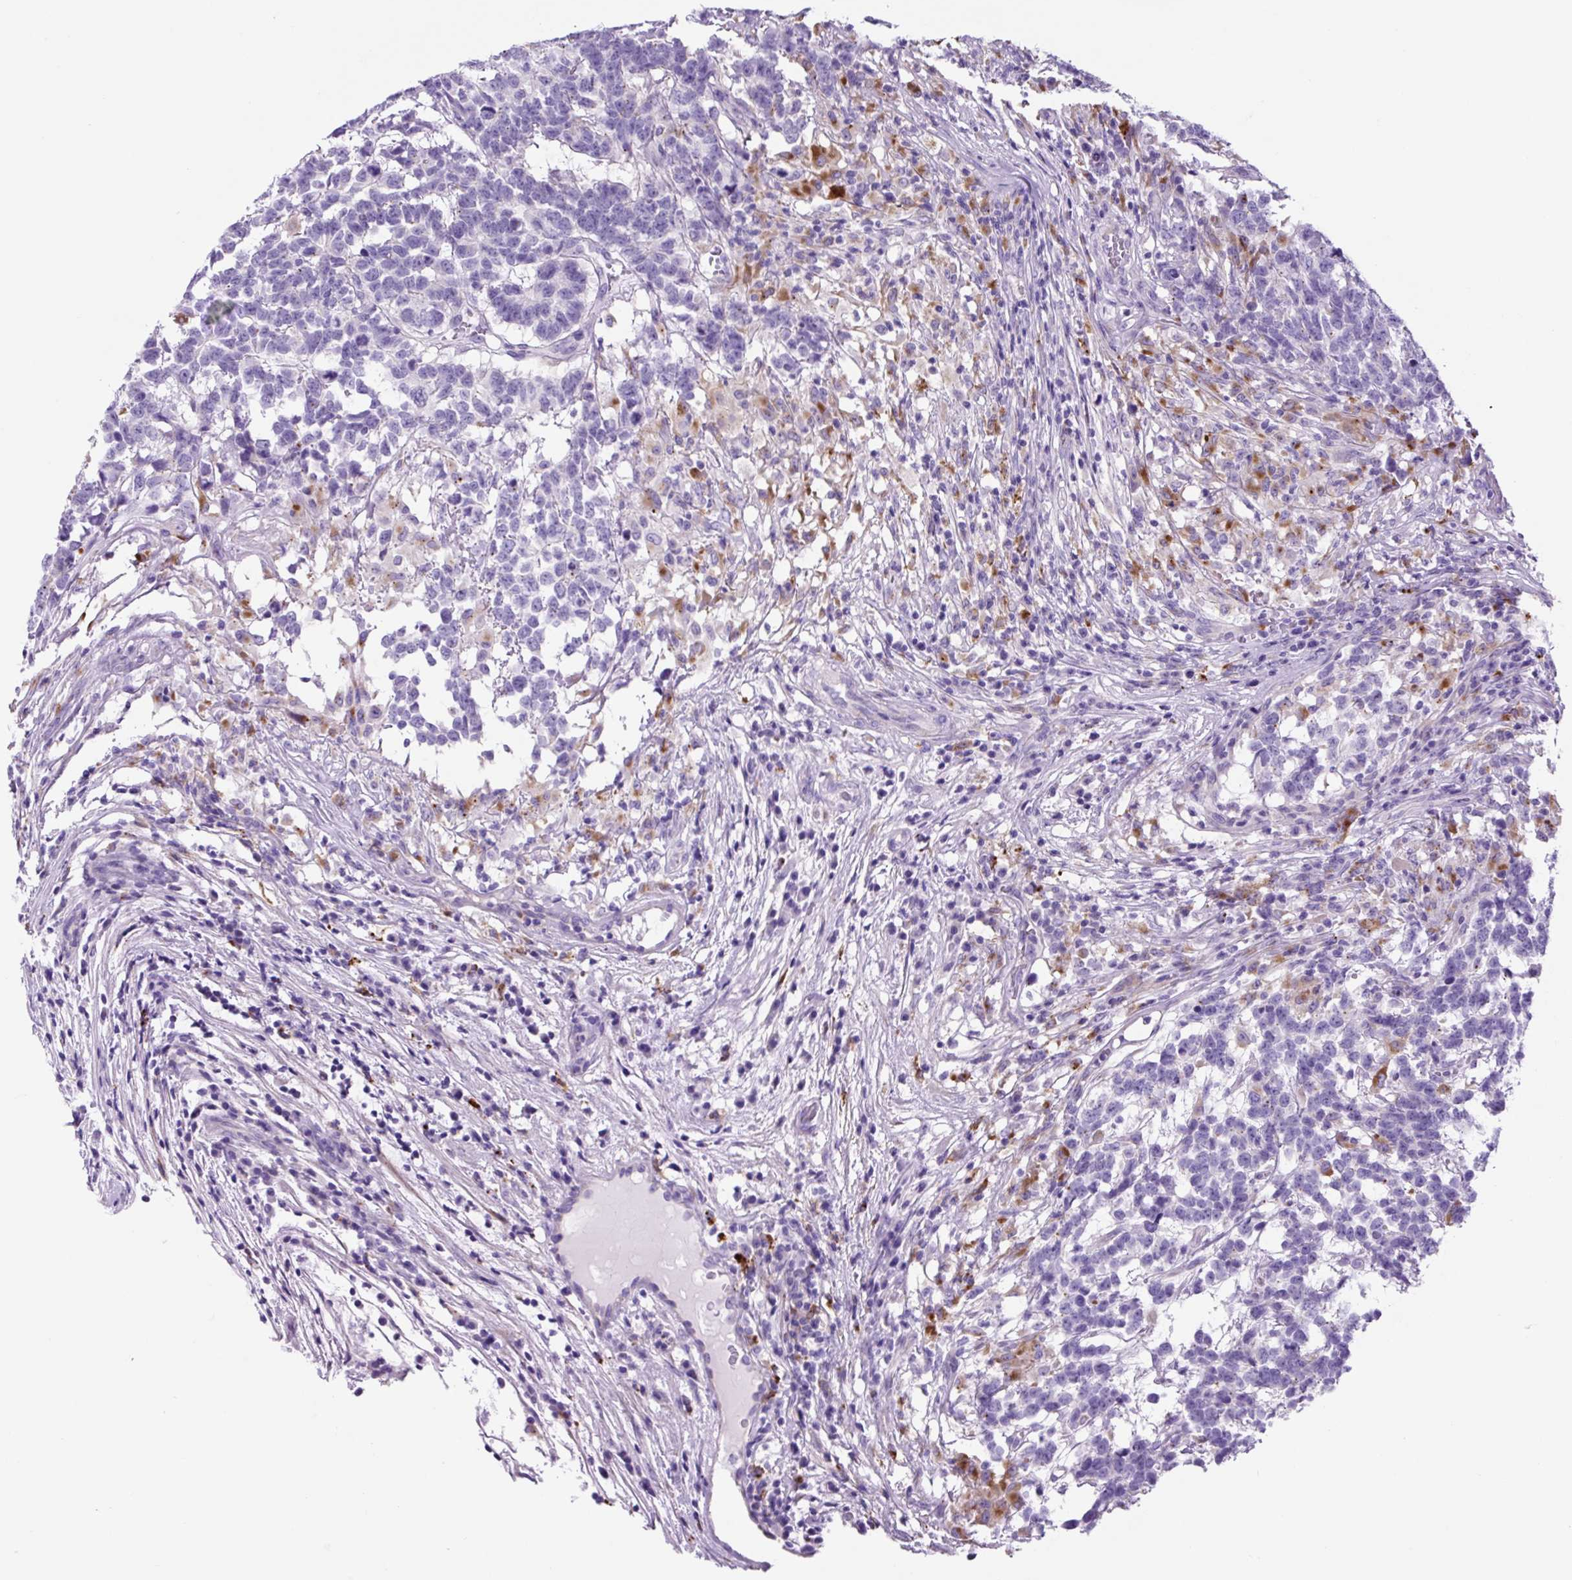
{"staining": {"intensity": "negative", "quantity": "none", "location": "none"}, "tissue": "testis cancer", "cell_type": "Tumor cells", "image_type": "cancer", "snomed": [{"axis": "morphology", "description": "Carcinoma, Embryonal, NOS"}, {"axis": "topography", "description": "Testis"}], "caption": "DAB (3,3'-diaminobenzidine) immunohistochemical staining of testis embryonal carcinoma reveals no significant staining in tumor cells. Brightfield microscopy of IHC stained with DAB (brown) and hematoxylin (blue), captured at high magnification.", "gene": "LCN10", "patient": {"sex": "male", "age": 26}}